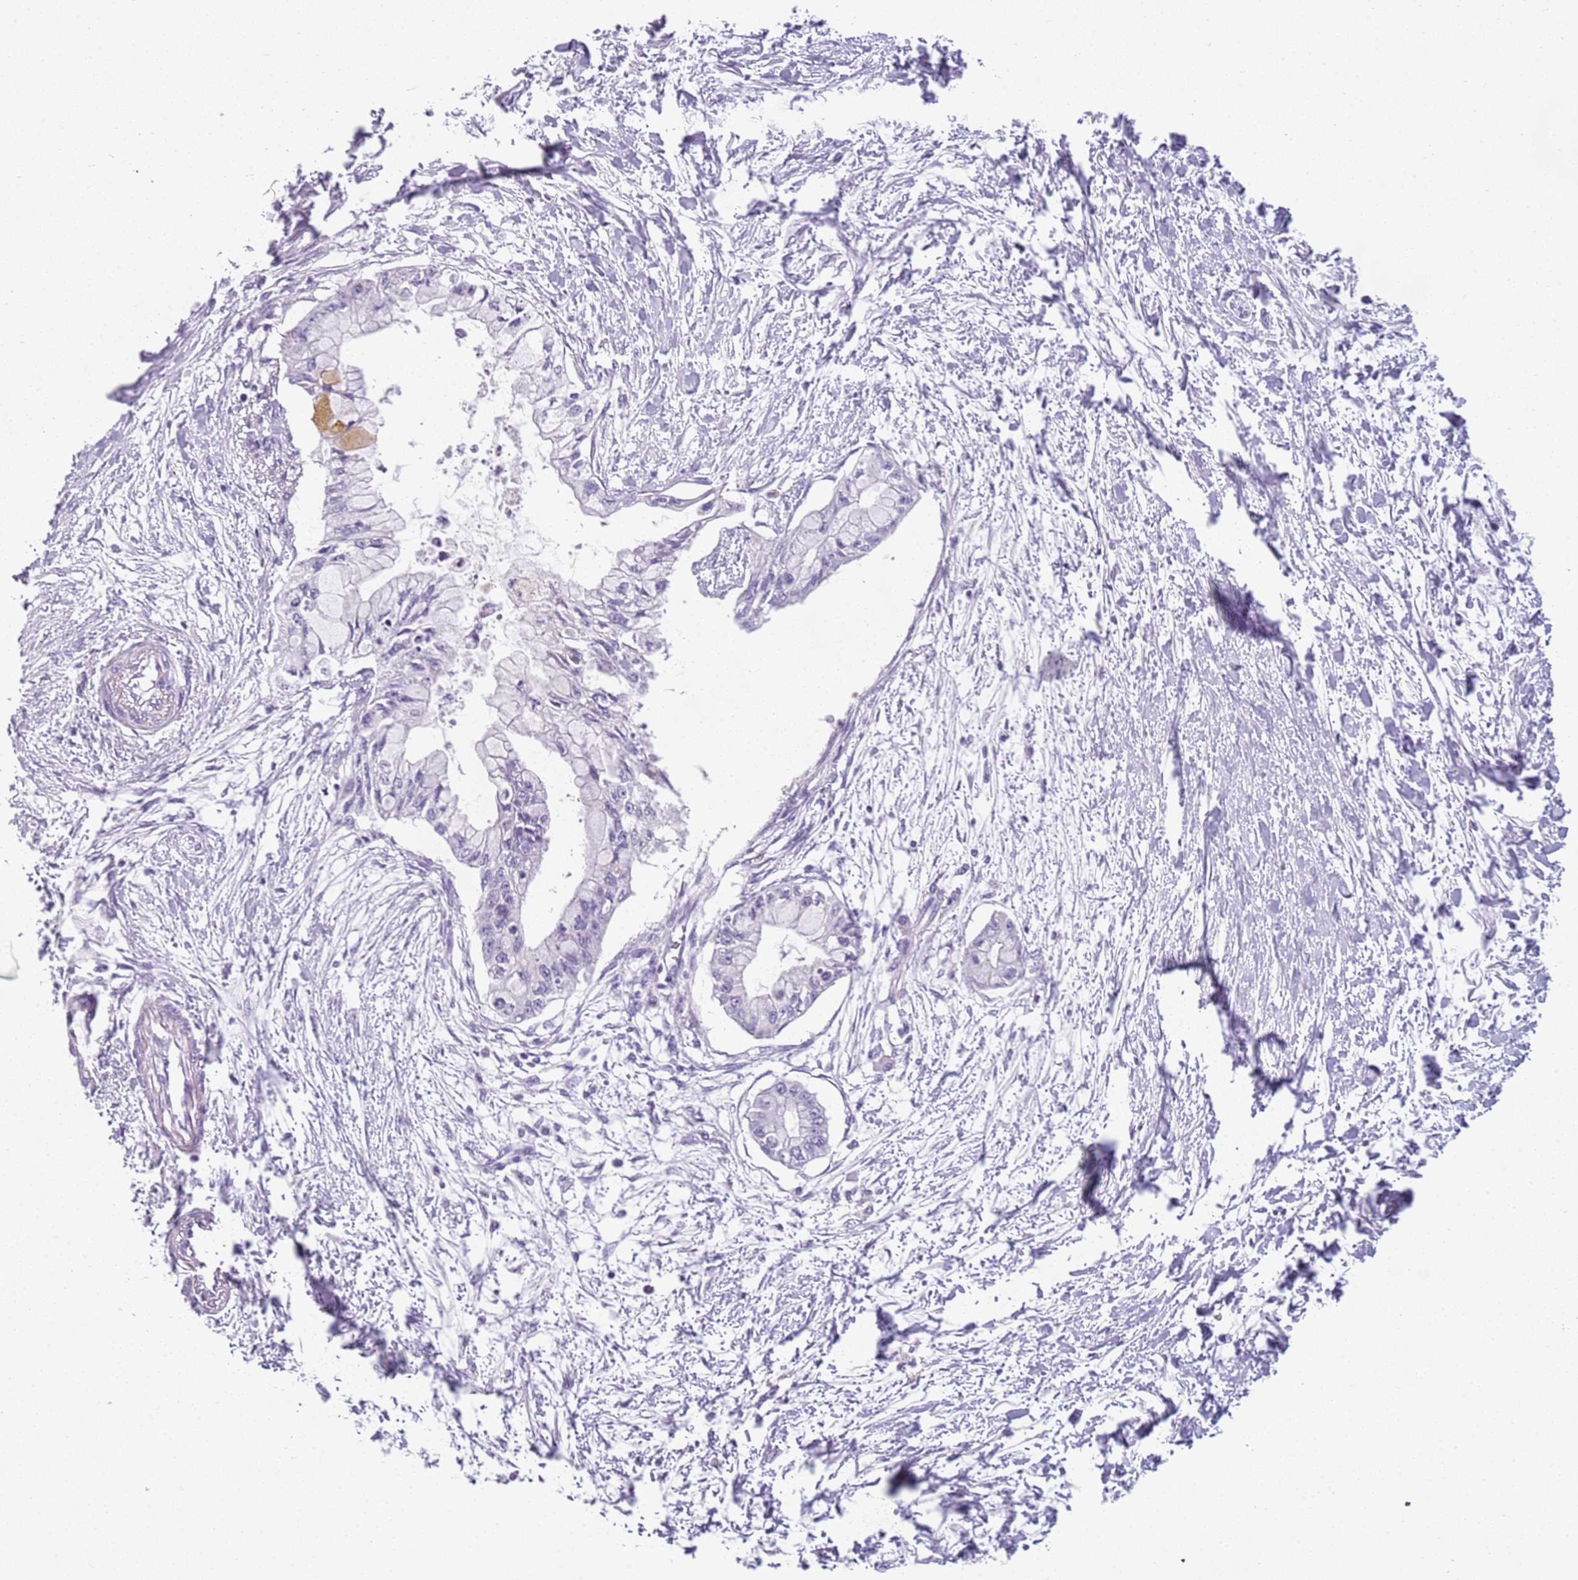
{"staining": {"intensity": "negative", "quantity": "none", "location": "none"}, "tissue": "pancreatic cancer", "cell_type": "Tumor cells", "image_type": "cancer", "snomed": [{"axis": "morphology", "description": "Adenocarcinoma, NOS"}, {"axis": "topography", "description": "Pancreas"}], "caption": "Tumor cells show no significant staining in pancreatic cancer (adenocarcinoma).", "gene": "DEFB116", "patient": {"sex": "male", "age": 48}}